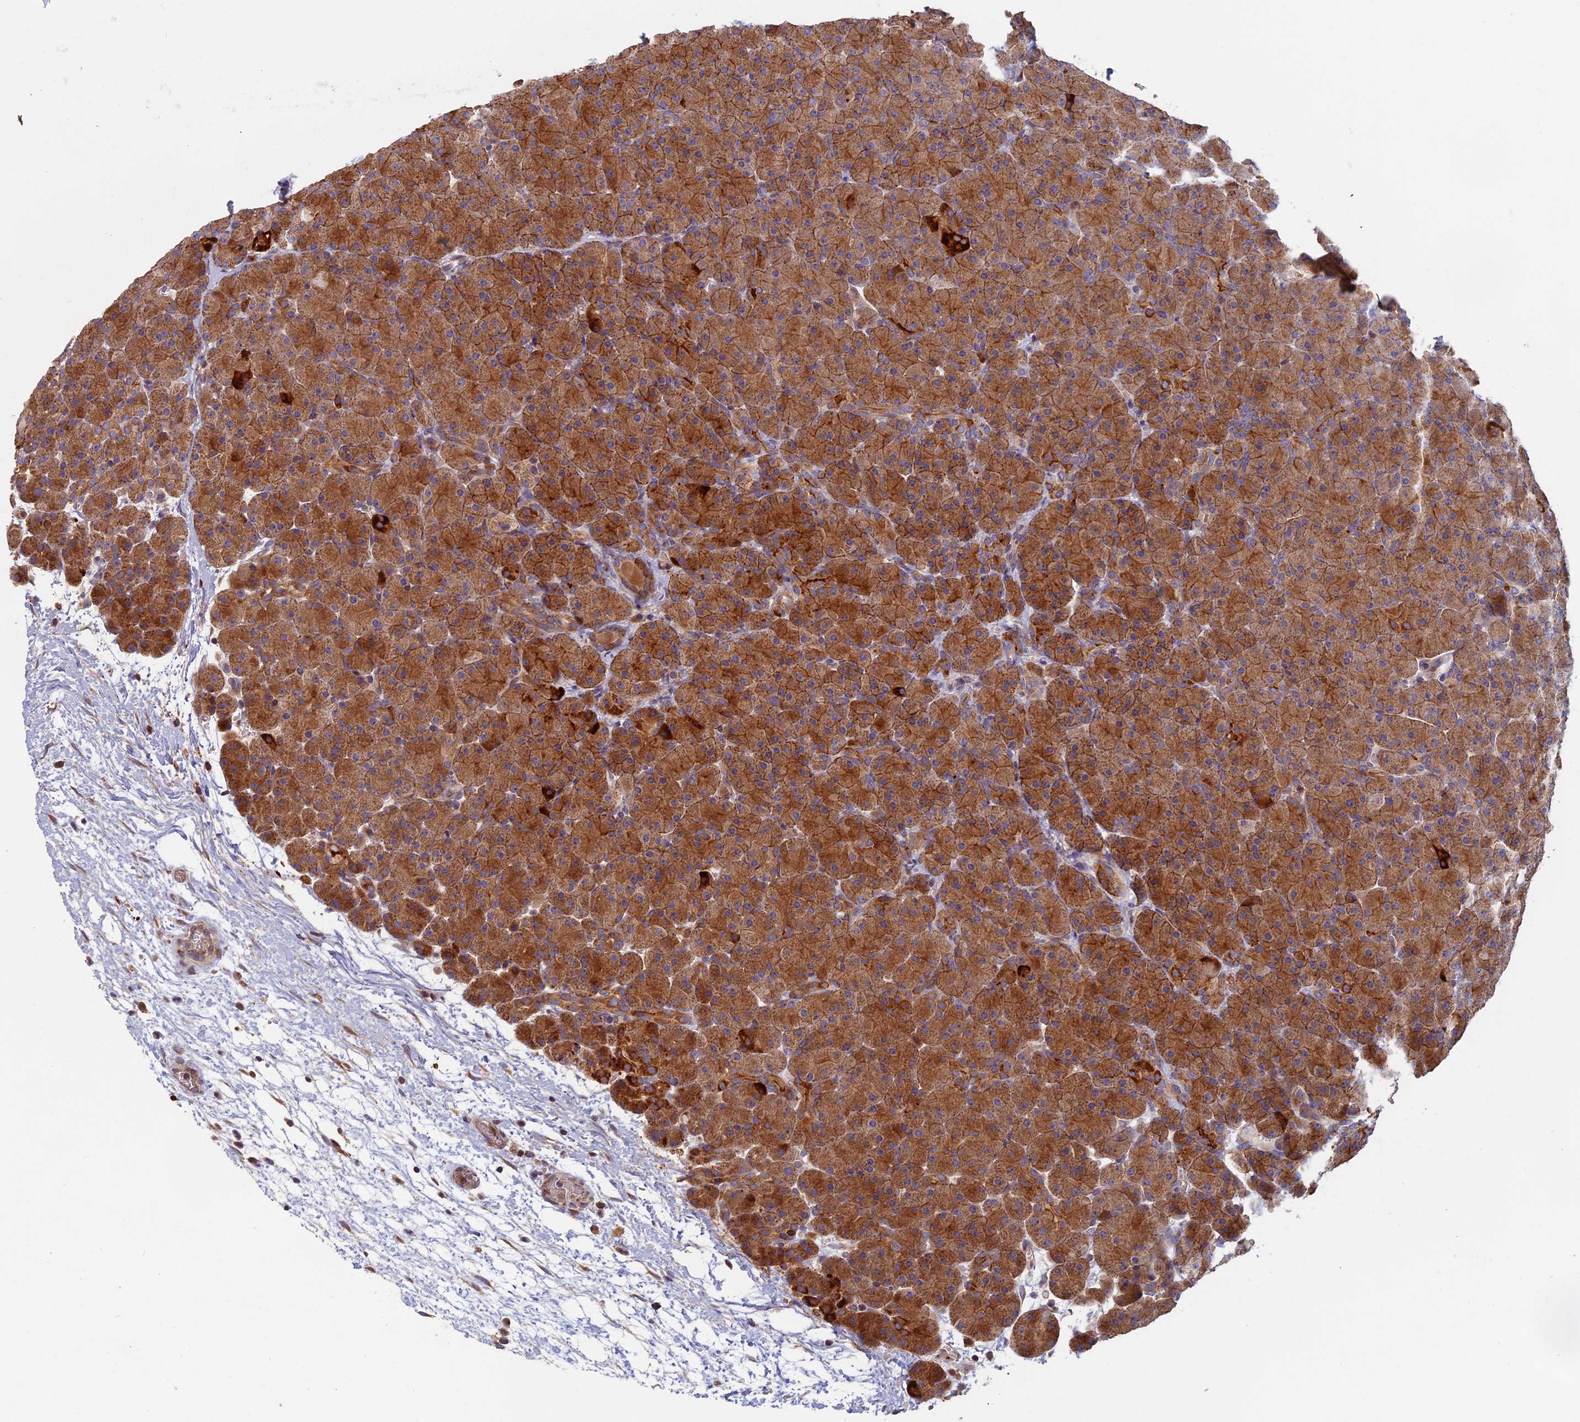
{"staining": {"intensity": "strong", "quantity": ">75%", "location": "cytoplasmic/membranous"}, "tissue": "pancreas", "cell_type": "Exocrine glandular cells", "image_type": "normal", "snomed": [{"axis": "morphology", "description": "Normal tissue, NOS"}, {"axis": "topography", "description": "Pancreas"}], "caption": "An image showing strong cytoplasmic/membranous staining in about >75% of exocrine glandular cells in benign pancreas, as visualized by brown immunohistochemical staining.", "gene": "EDAR", "patient": {"sex": "male", "age": 66}}